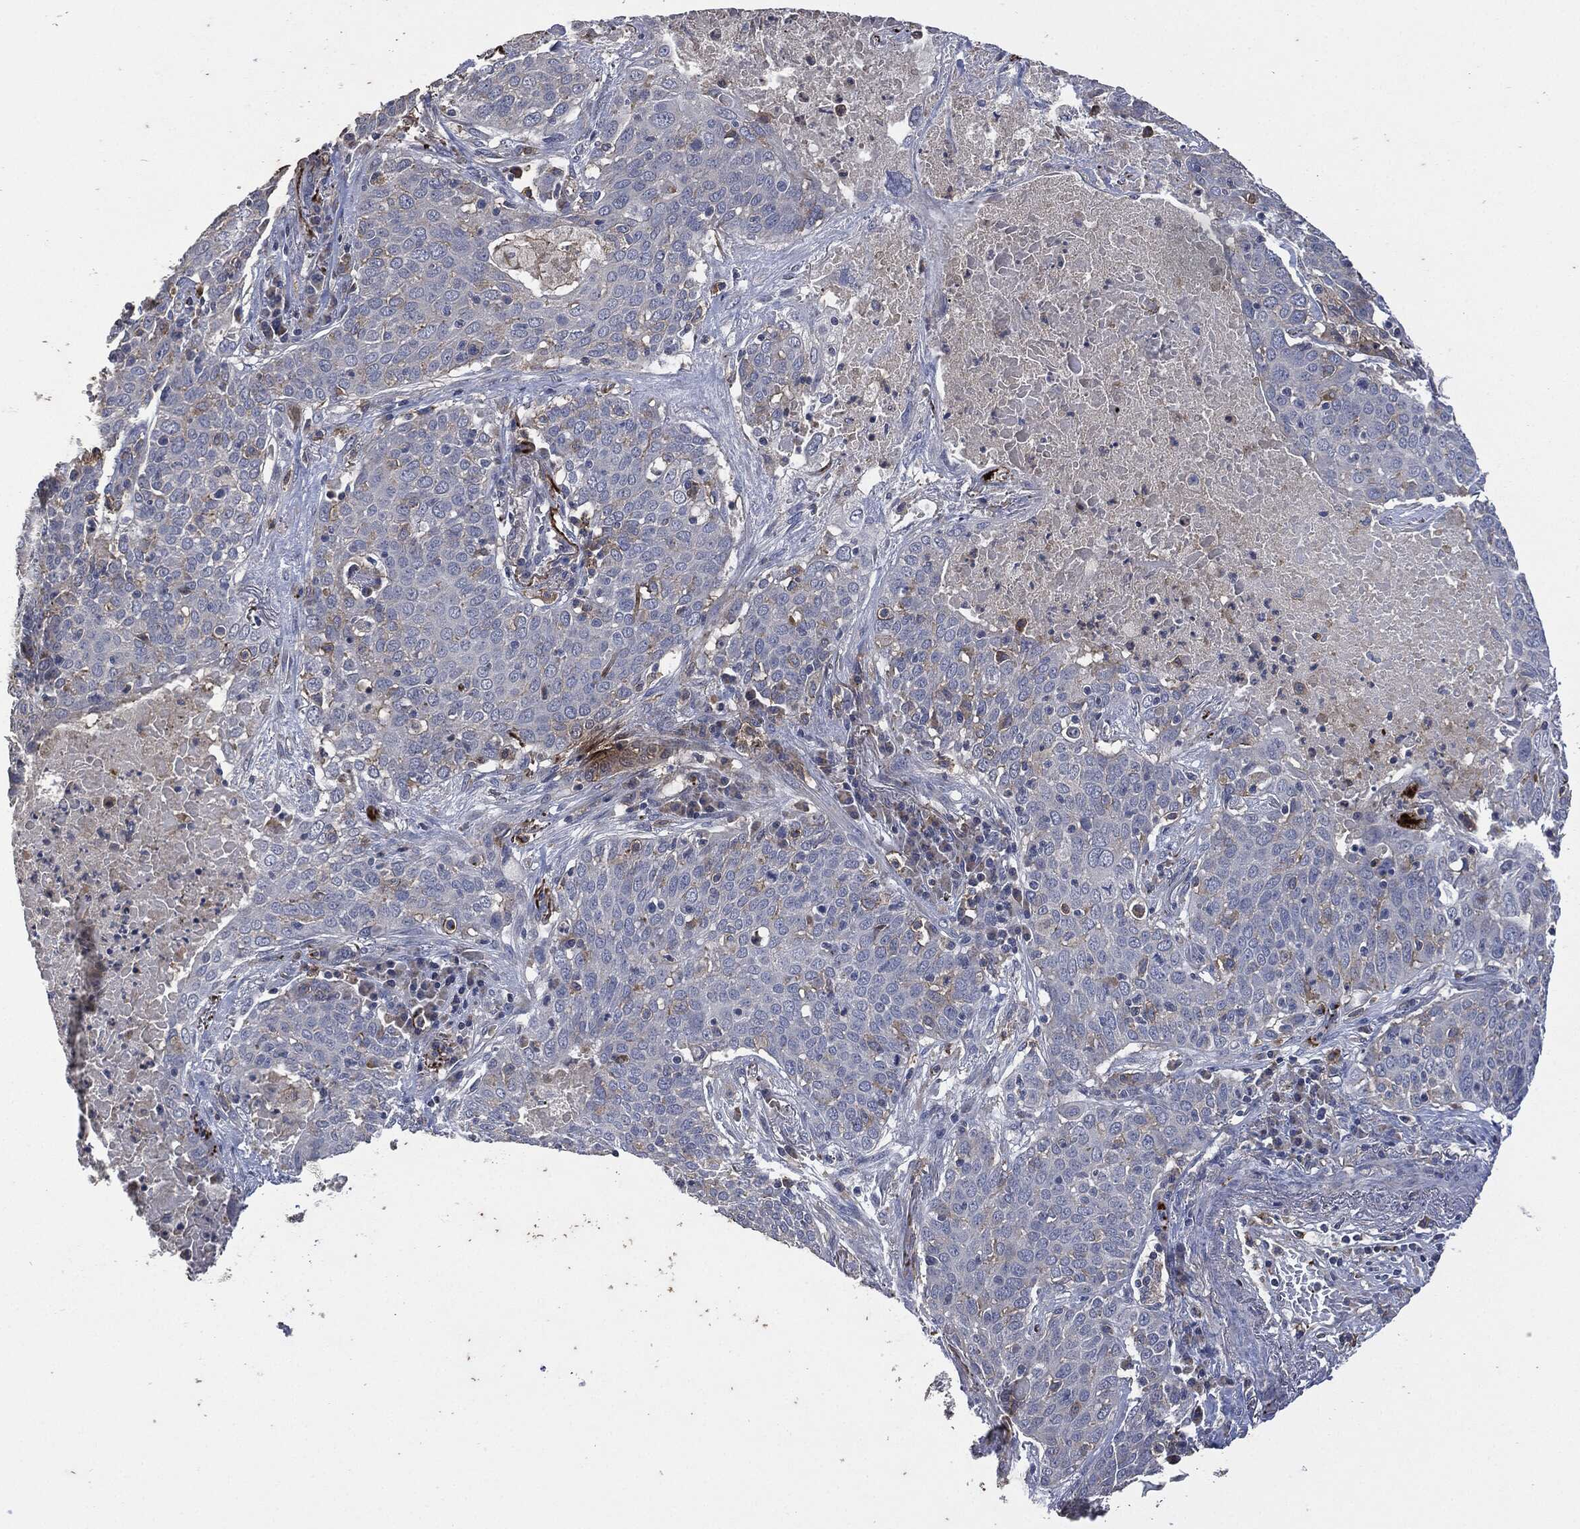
{"staining": {"intensity": "negative", "quantity": "none", "location": "none"}, "tissue": "lung cancer", "cell_type": "Tumor cells", "image_type": "cancer", "snomed": [{"axis": "morphology", "description": "Squamous cell carcinoma, NOS"}, {"axis": "topography", "description": "Lung"}], "caption": "Lung cancer (squamous cell carcinoma) was stained to show a protein in brown. There is no significant positivity in tumor cells. Brightfield microscopy of immunohistochemistry (IHC) stained with DAB (3,3'-diaminobenzidine) (brown) and hematoxylin (blue), captured at high magnification.", "gene": "CD33", "patient": {"sex": "male", "age": 82}}